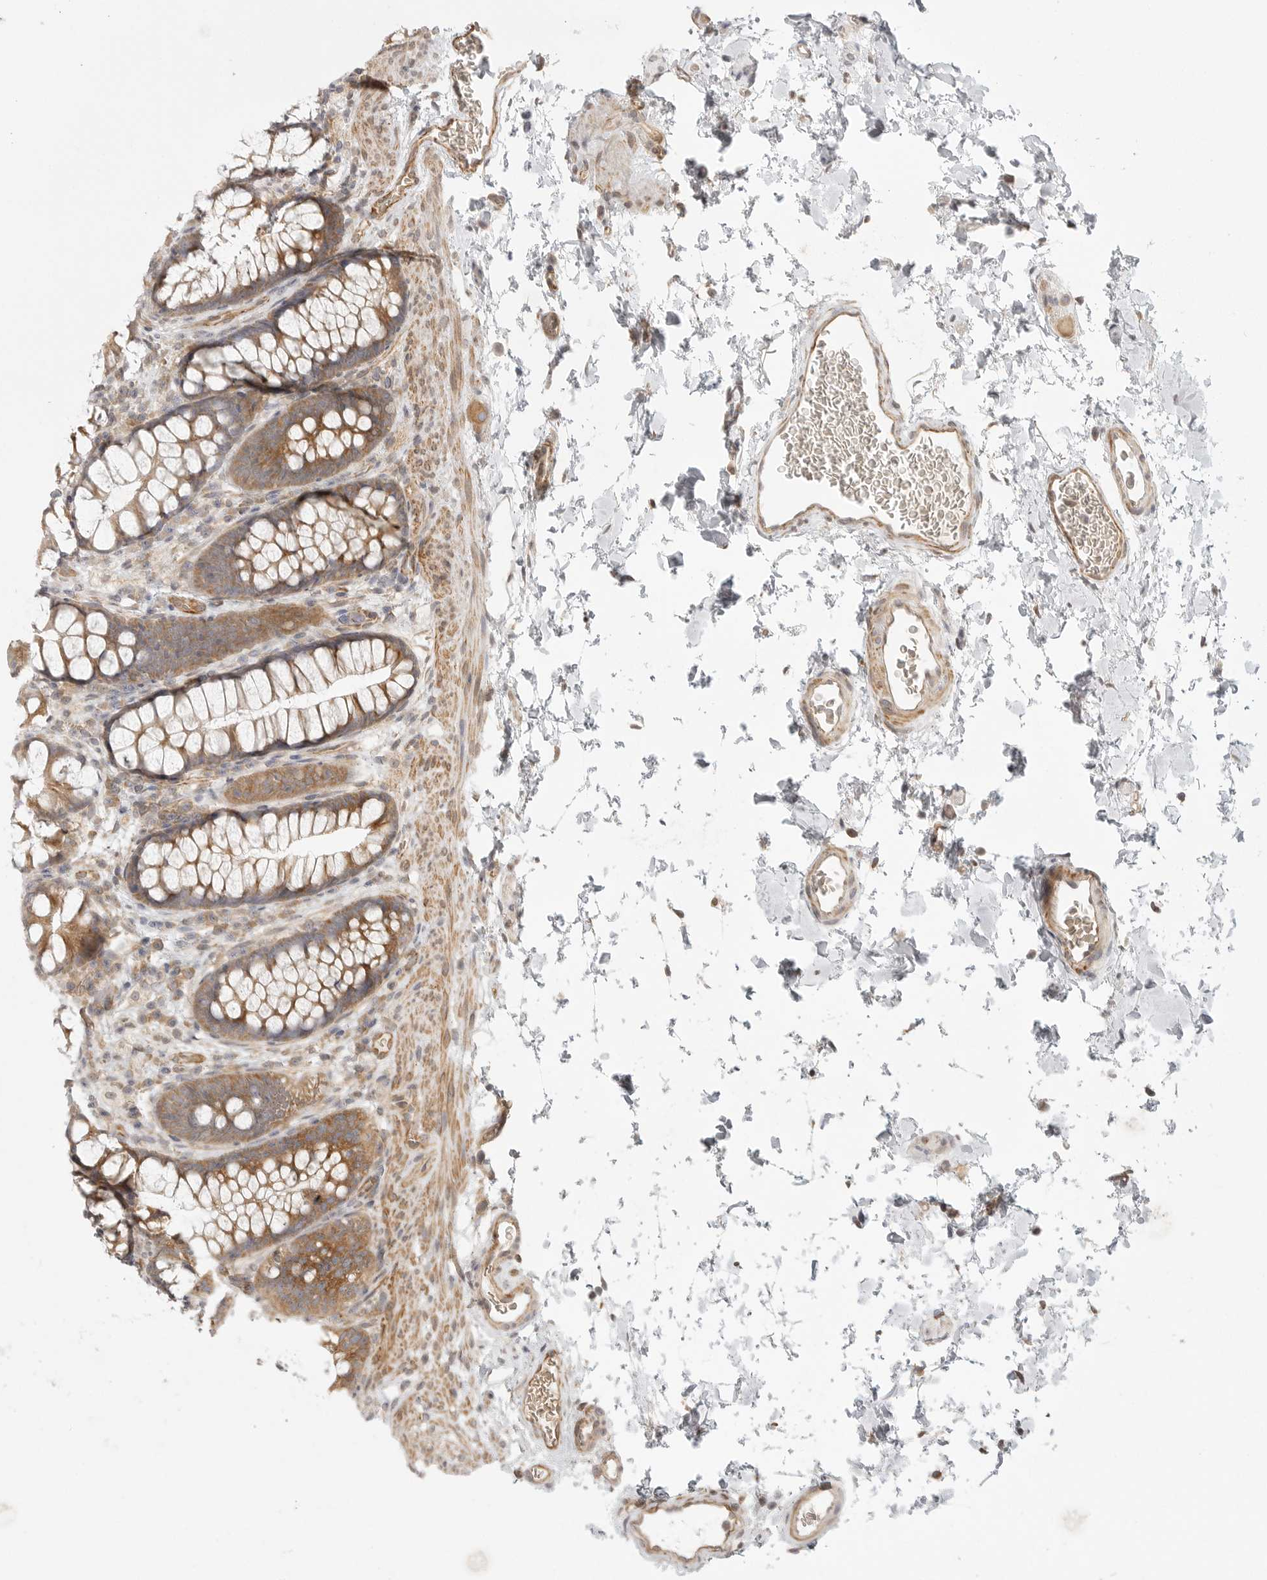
{"staining": {"intensity": "moderate", "quantity": ">75%", "location": "cytoplasmic/membranous"}, "tissue": "colon", "cell_type": "Endothelial cells", "image_type": "normal", "snomed": [{"axis": "morphology", "description": "Normal tissue, NOS"}, {"axis": "topography", "description": "Colon"}], "caption": "A high-resolution micrograph shows immunohistochemistry staining of normal colon, which shows moderate cytoplasmic/membranous positivity in about >75% of endothelial cells.", "gene": "CERS2", "patient": {"sex": "female", "age": 62}}